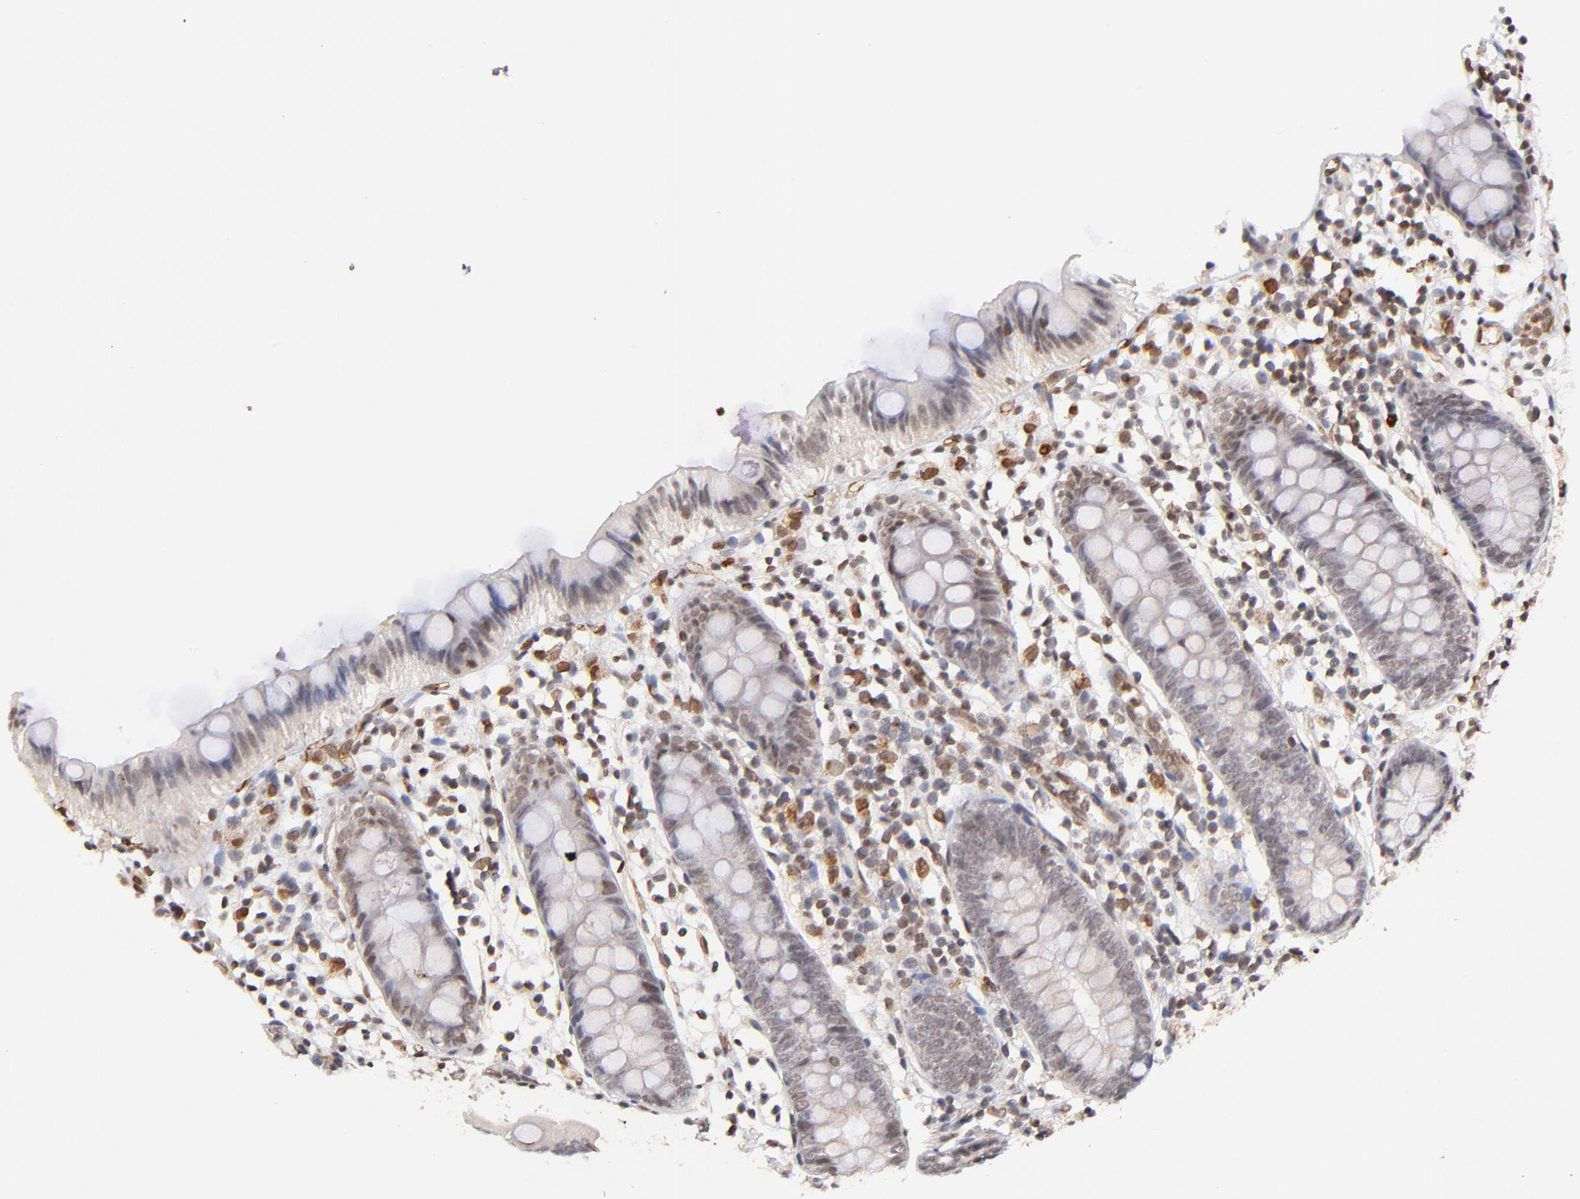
{"staining": {"intensity": "weak", "quantity": "<25%", "location": "nuclear"}, "tissue": "appendix", "cell_type": "Glandular cells", "image_type": "normal", "snomed": [{"axis": "morphology", "description": "Normal tissue, NOS"}, {"axis": "topography", "description": "Appendix"}], "caption": "Immunohistochemistry (IHC) photomicrograph of normal human appendix stained for a protein (brown), which shows no staining in glandular cells. (DAB immunohistochemistry, high magnification).", "gene": "ZFP92", "patient": {"sex": "male", "age": 38}}